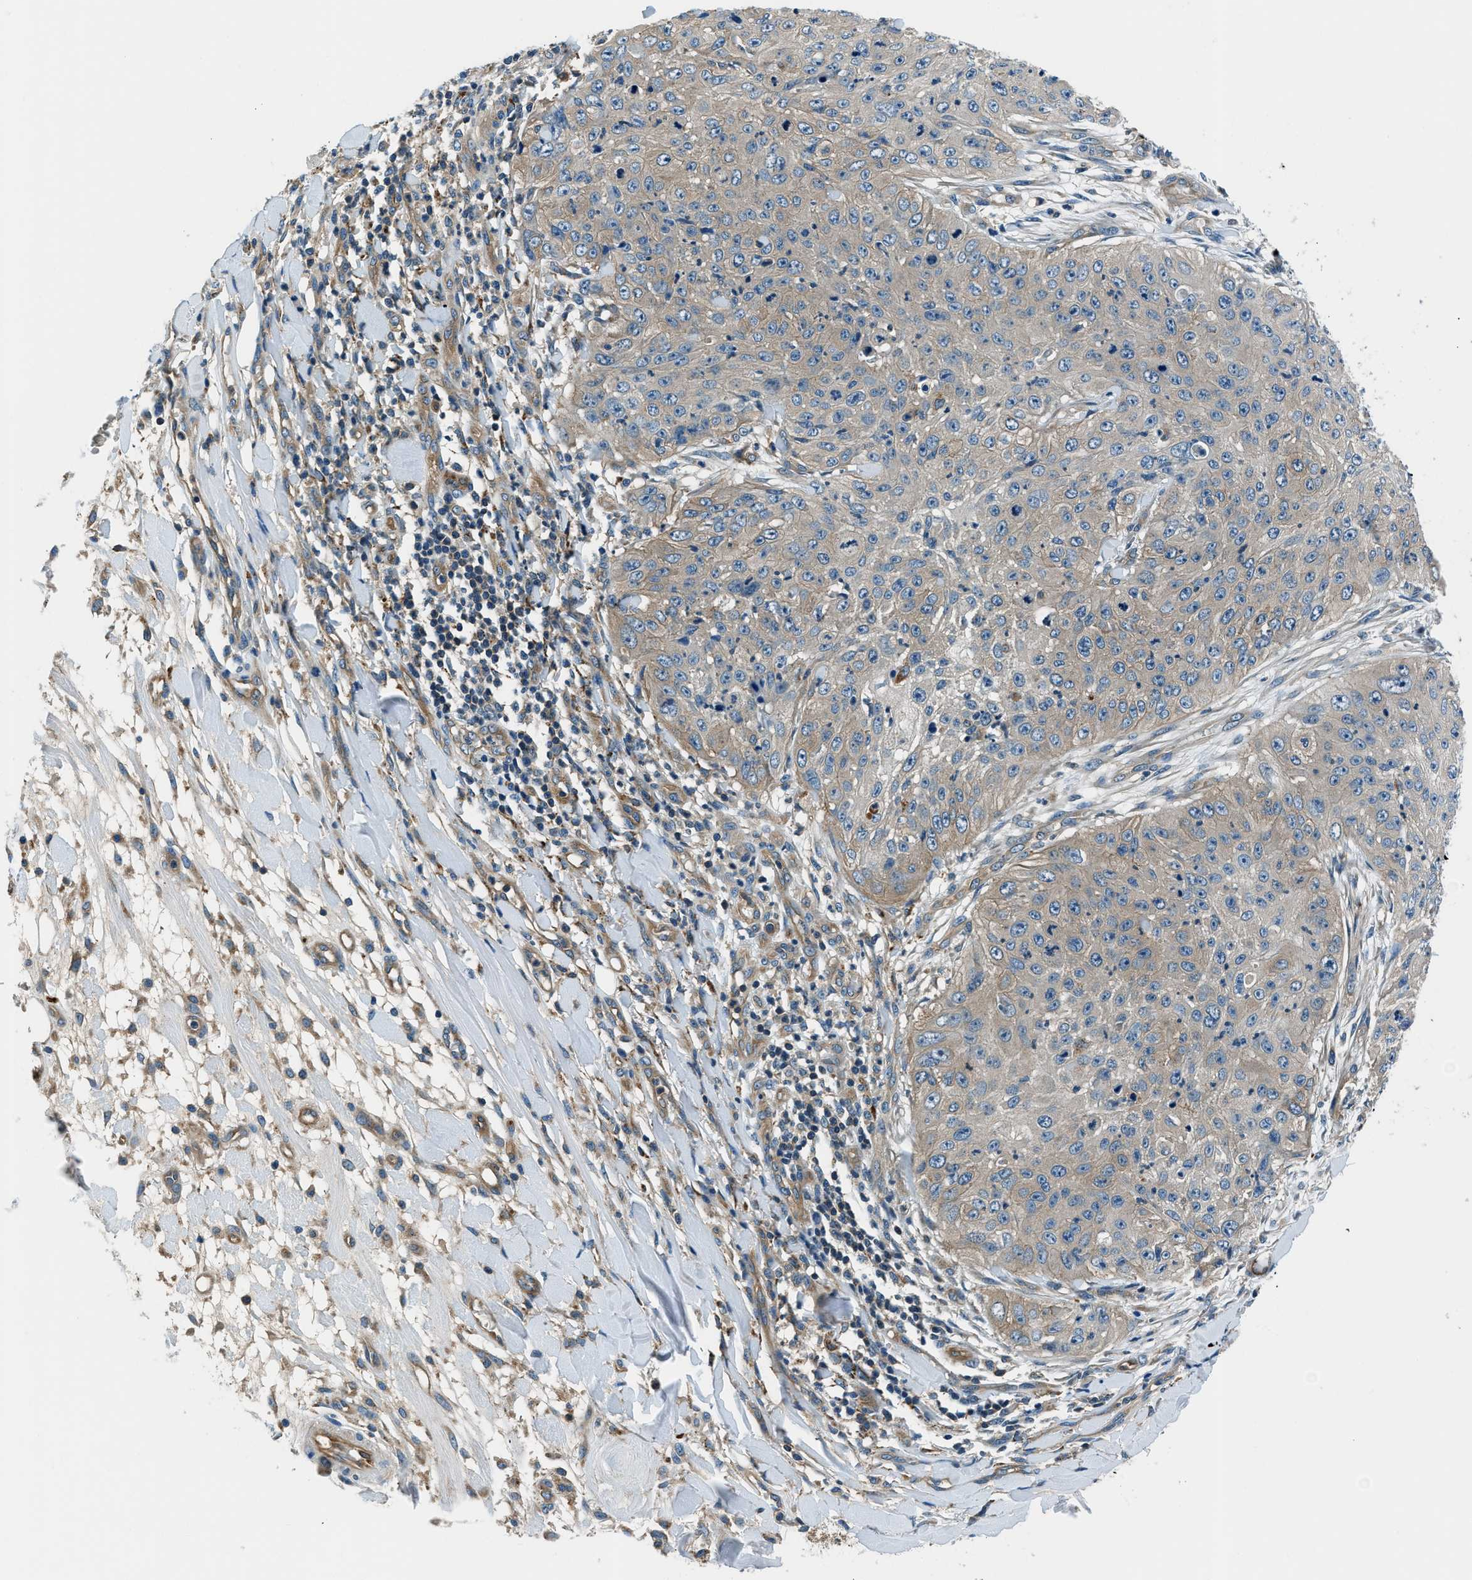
{"staining": {"intensity": "weak", "quantity": ">75%", "location": "cytoplasmic/membranous"}, "tissue": "skin cancer", "cell_type": "Tumor cells", "image_type": "cancer", "snomed": [{"axis": "morphology", "description": "Squamous cell carcinoma, NOS"}, {"axis": "topography", "description": "Skin"}], "caption": "DAB immunohistochemical staining of human squamous cell carcinoma (skin) shows weak cytoplasmic/membranous protein staining in approximately >75% of tumor cells. (Stains: DAB in brown, nuclei in blue, Microscopy: brightfield microscopy at high magnification).", "gene": "SLC19A2", "patient": {"sex": "female", "age": 80}}